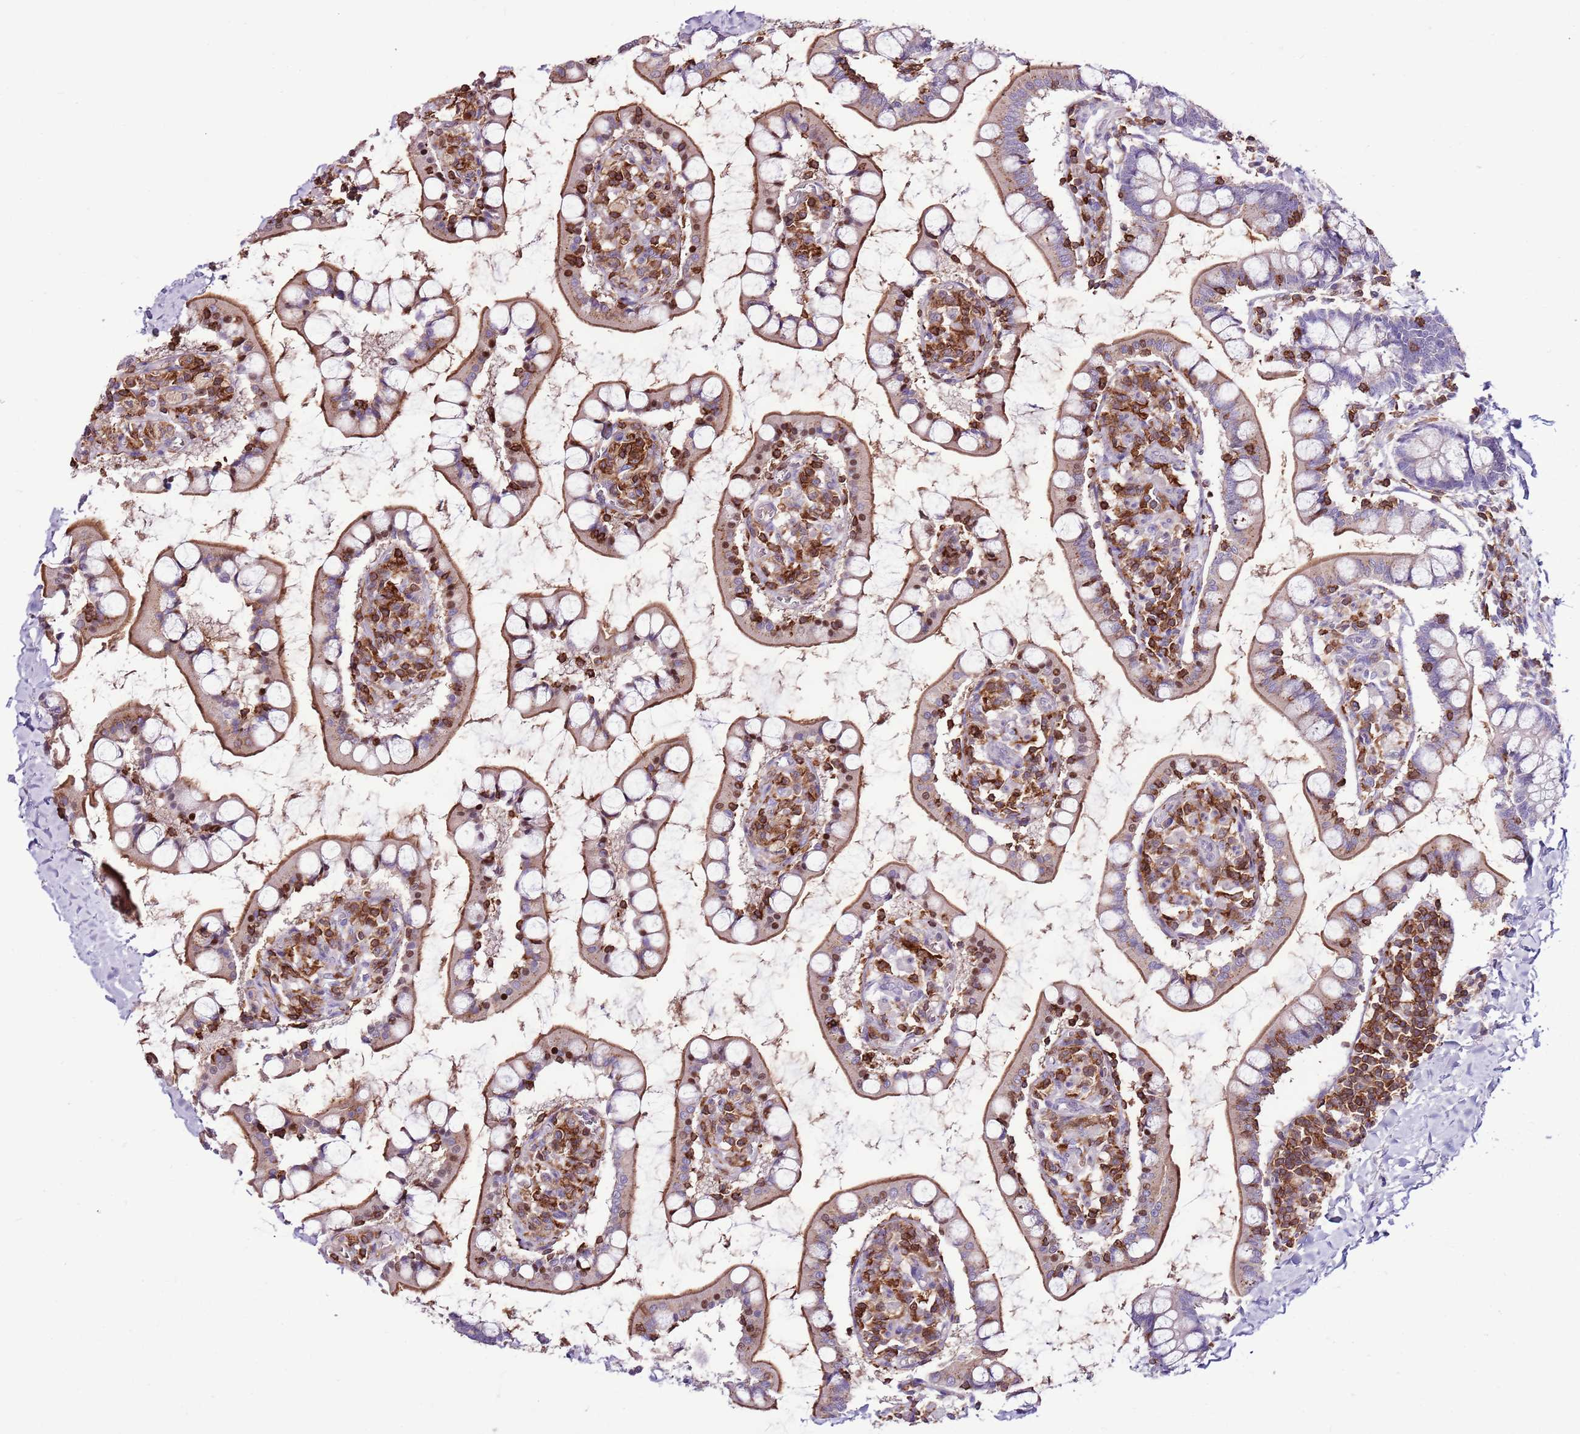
{"staining": {"intensity": "moderate", "quantity": ">75%", "location": "cytoplasmic/membranous"}, "tissue": "small intestine", "cell_type": "Glandular cells", "image_type": "normal", "snomed": [{"axis": "morphology", "description": "Normal tissue, NOS"}, {"axis": "topography", "description": "Small intestine"}], "caption": "A brown stain shows moderate cytoplasmic/membranous staining of a protein in glandular cells of benign human small intestine.", "gene": "ZSWIM1", "patient": {"sex": "male", "age": 52}}